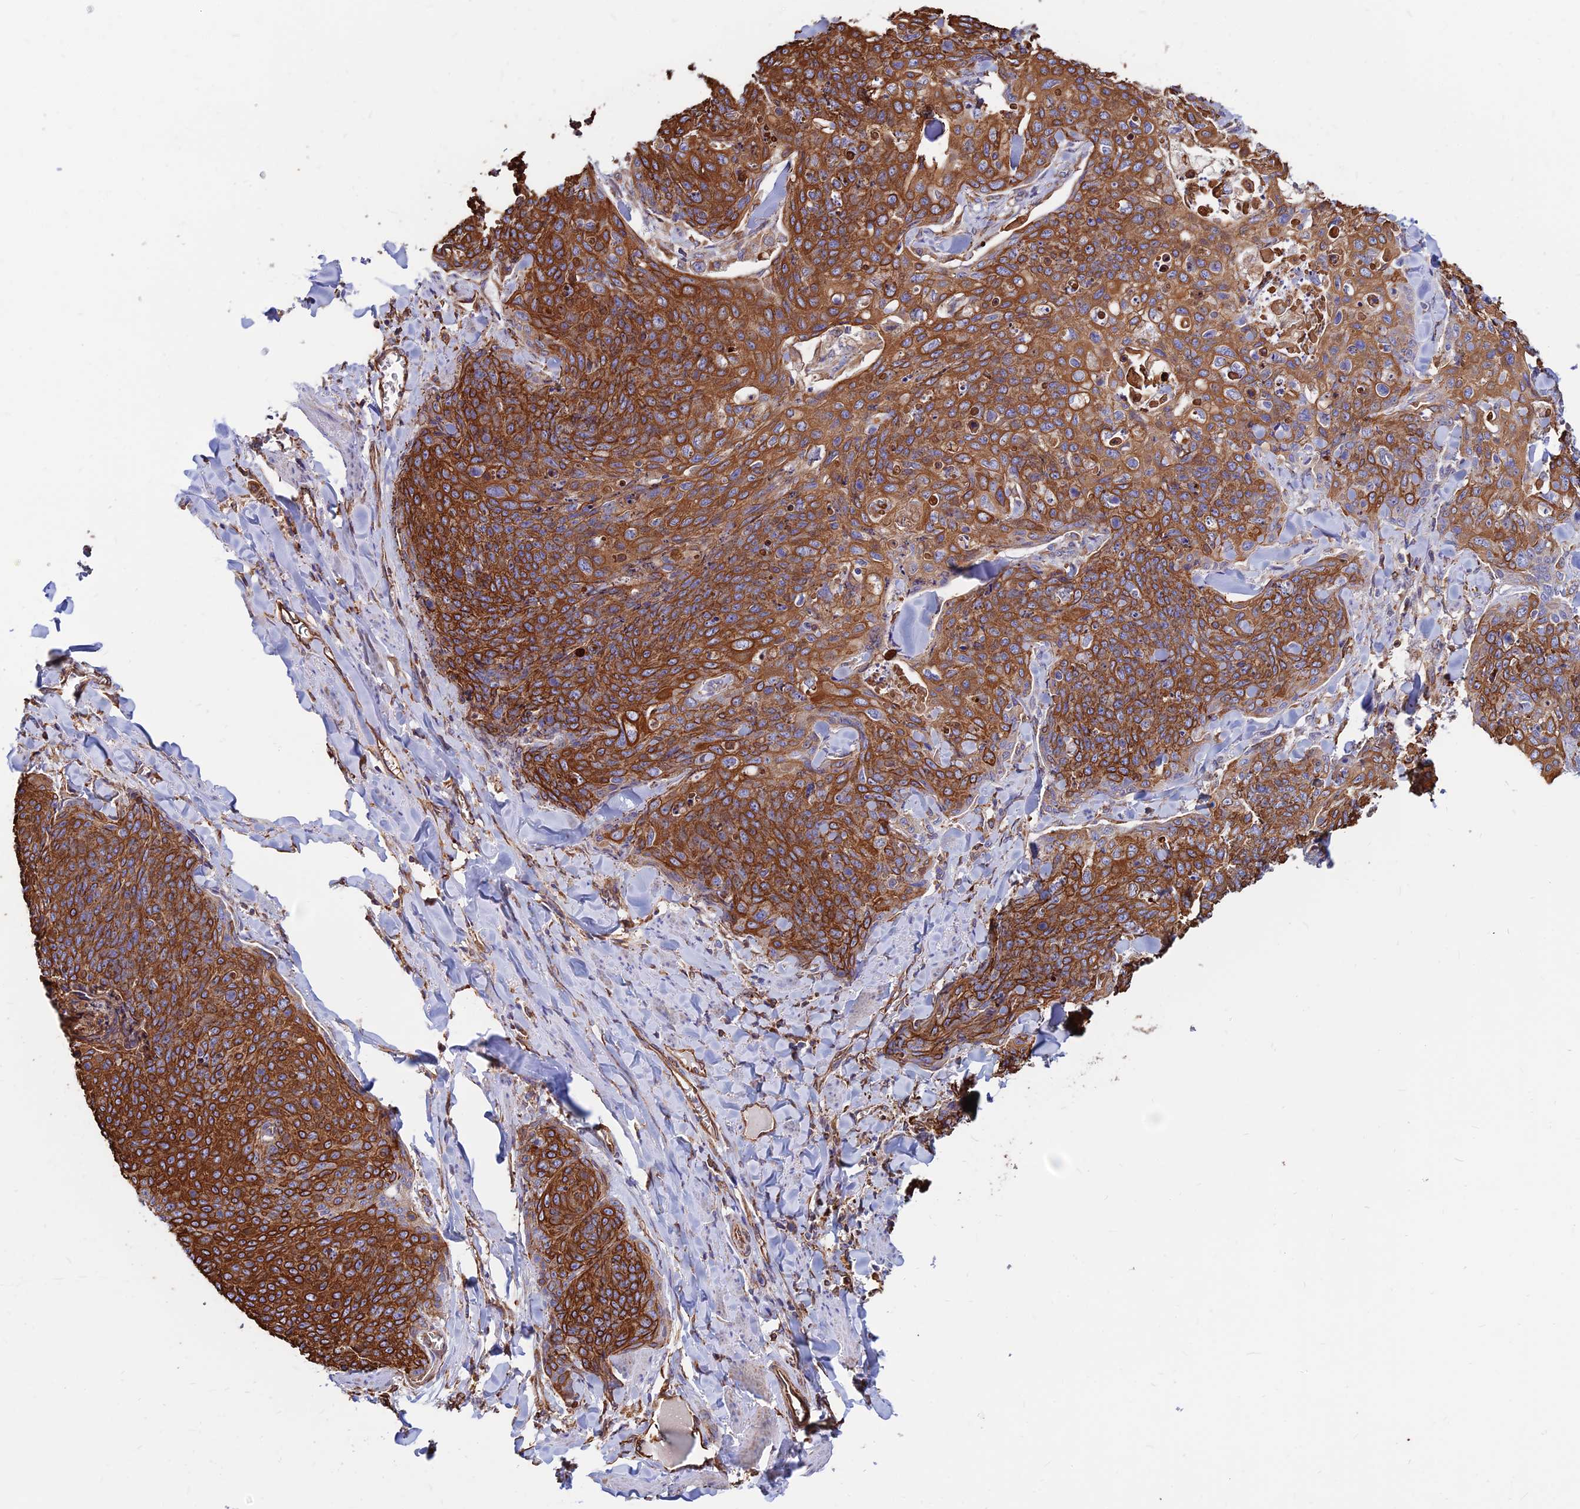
{"staining": {"intensity": "strong", "quantity": ">75%", "location": "cytoplasmic/membranous"}, "tissue": "skin cancer", "cell_type": "Tumor cells", "image_type": "cancer", "snomed": [{"axis": "morphology", "description": "Squamous cell carcinoma, NOS"}, {"axis": "topography", "description": "Skin"}, {"axis": "topography", "description": "Vulva"}], "caption": "A histopathology image of skin squamous cell carcinoma stained for a protein displays strong cytoplasmic/membranous brown staining in tumor cells.", "gene": "CDK18", "patient": {"sex": "female", "age": 85}}